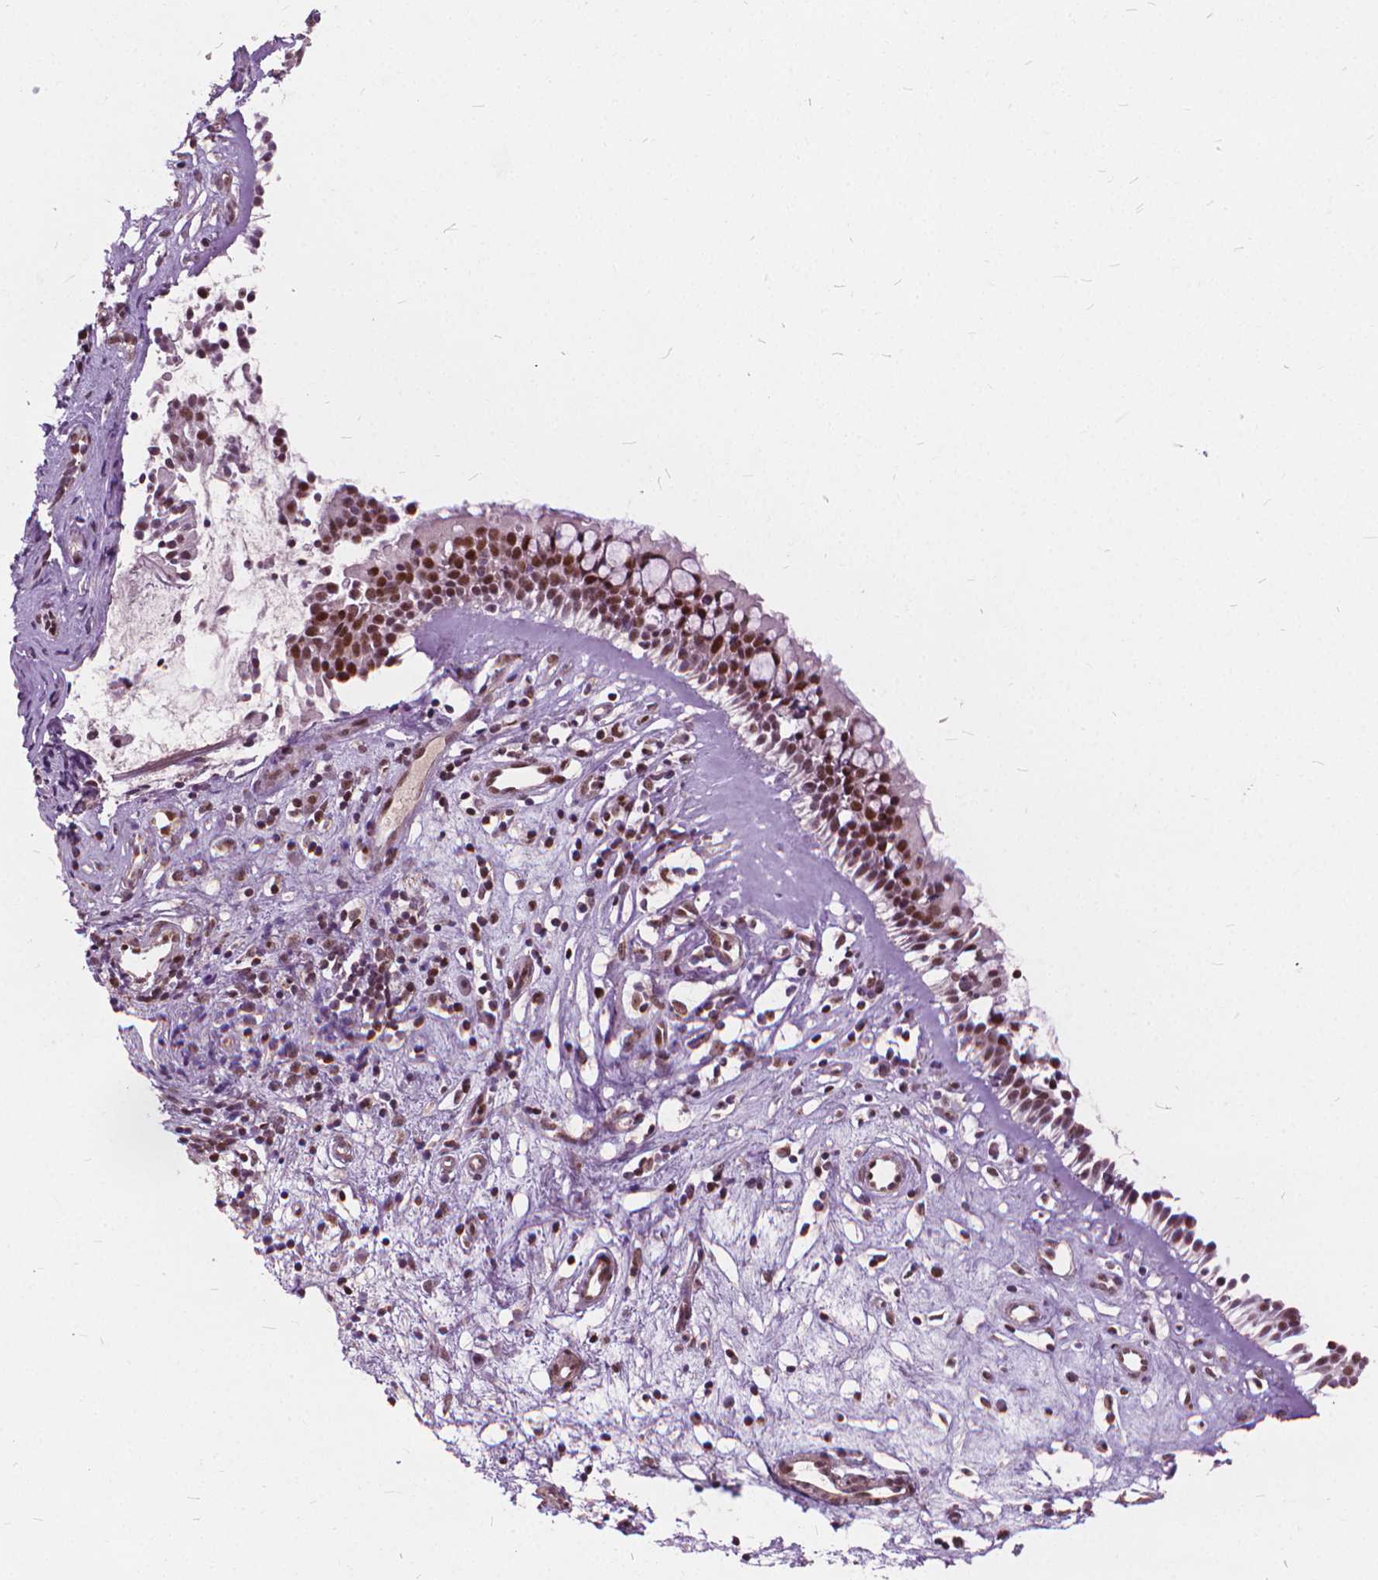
{"staining": {"intensity": "moderate", "quantity": ">75%", "location": "nuclear"}, "tissue": "nasopharynx", "cell_type": "Respiratory epithelial cells", "image_type": "normal", "snomed": [{"axis": "morphology", "description": "Normal tissue, NOS"}, {"axis": "topography", "description": "Nasopharynx"}], "caption": "Immunohistochemical staining of normal human nasopharynx displays >75% levels of moderate nuclear protein staining in about >75% of respiratory epithelial cells.", "gene": "STAT5B", "patient": {"sex": "female", "age": 52}}